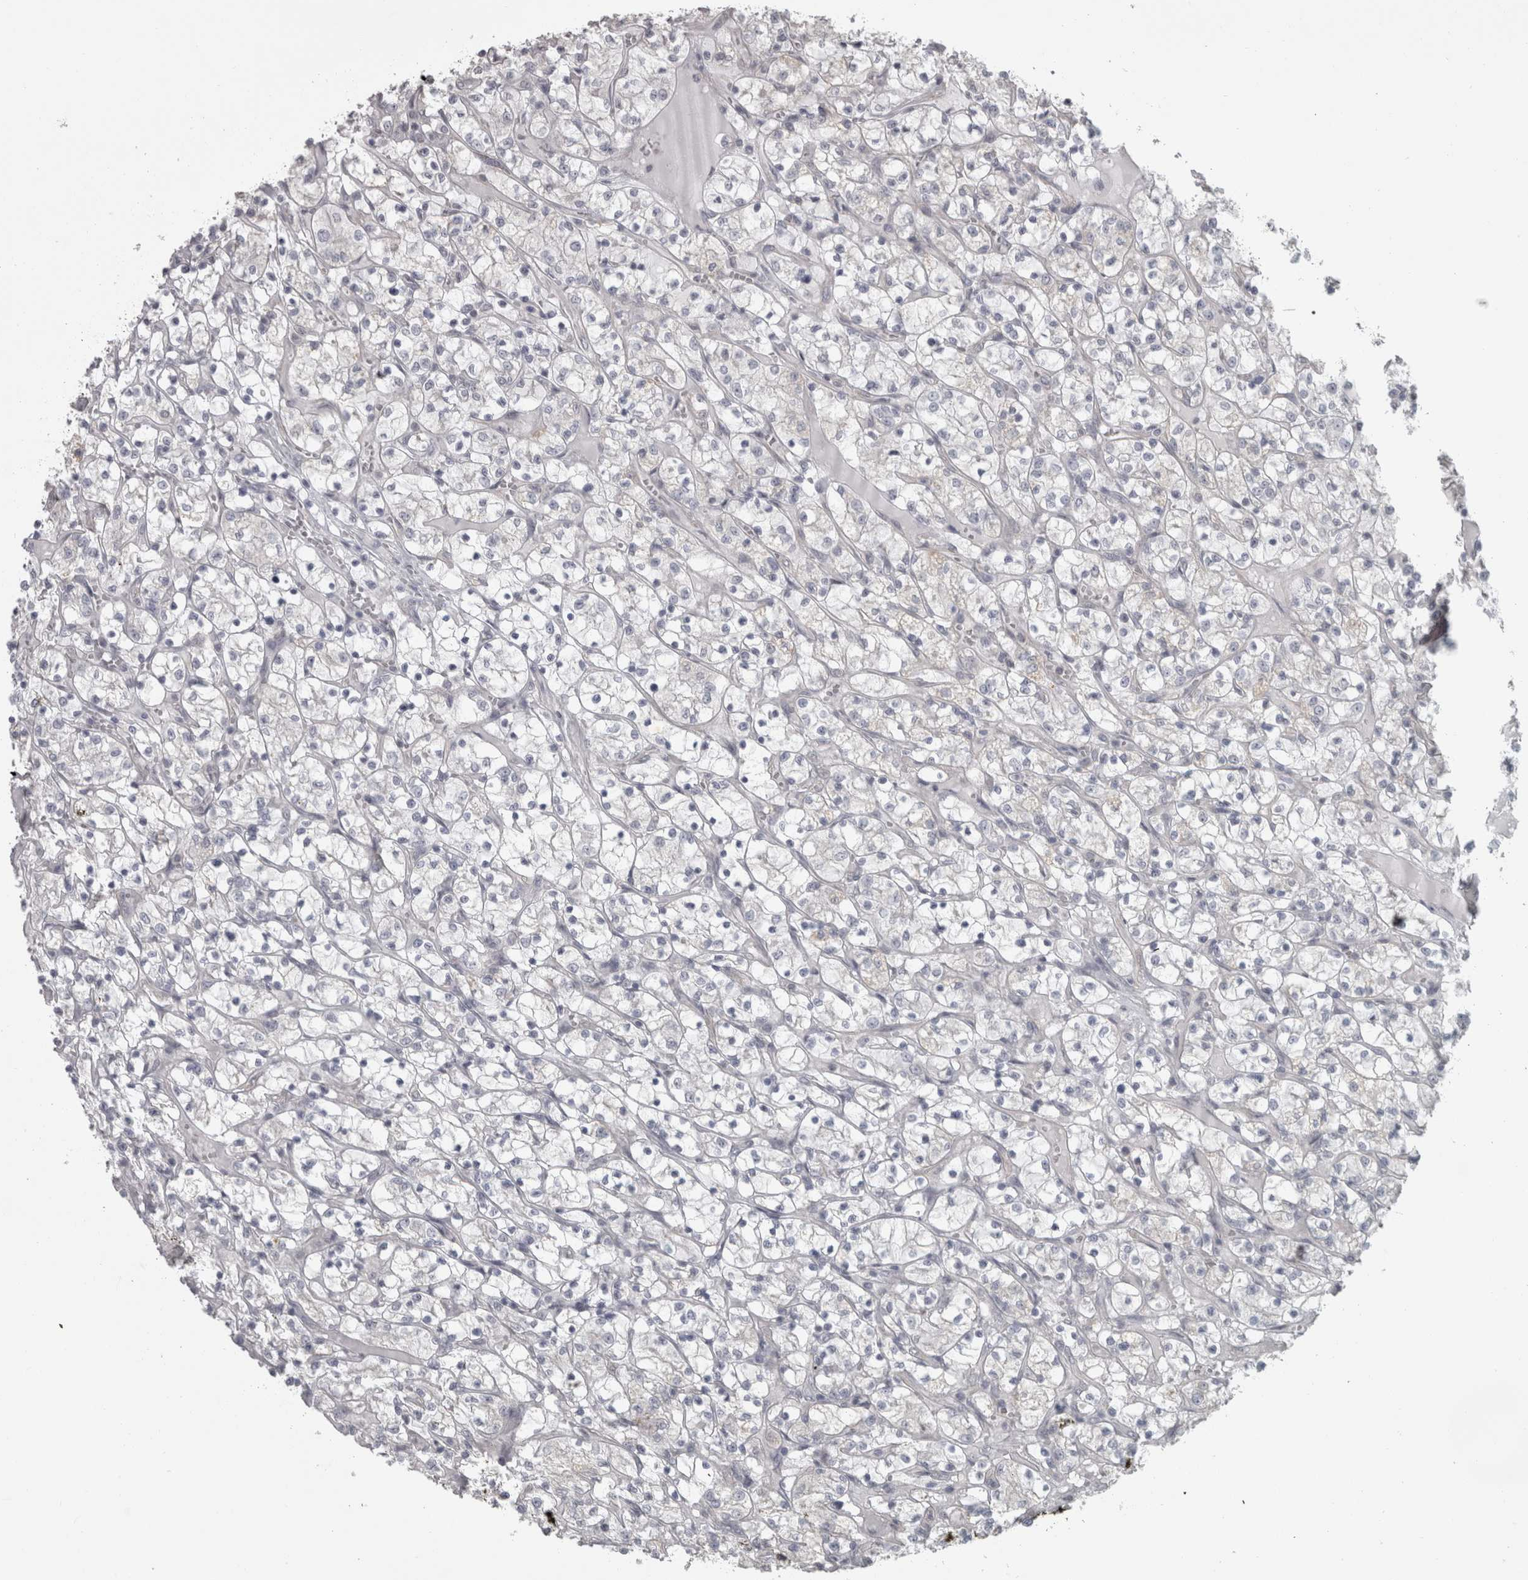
{"staining": {"intensity": "negative", "quantity": "none", "location": "none"}, "tissue": "renal cancer", "cell_type": "Tumor cells", "image_type": "cancer", "snomed": [{"axis": "morphology", "description": "Adenocarcinoma, NOS"}, {"axis": "topography", "description": "Kidney"}], "caption": "Adenocarcinoma (renal) stained for a protein using immunohistochemistry displays no expression tumor cells.", "gene": "PPP1R12B", "patient": {"sex": "female", "age": 69}}